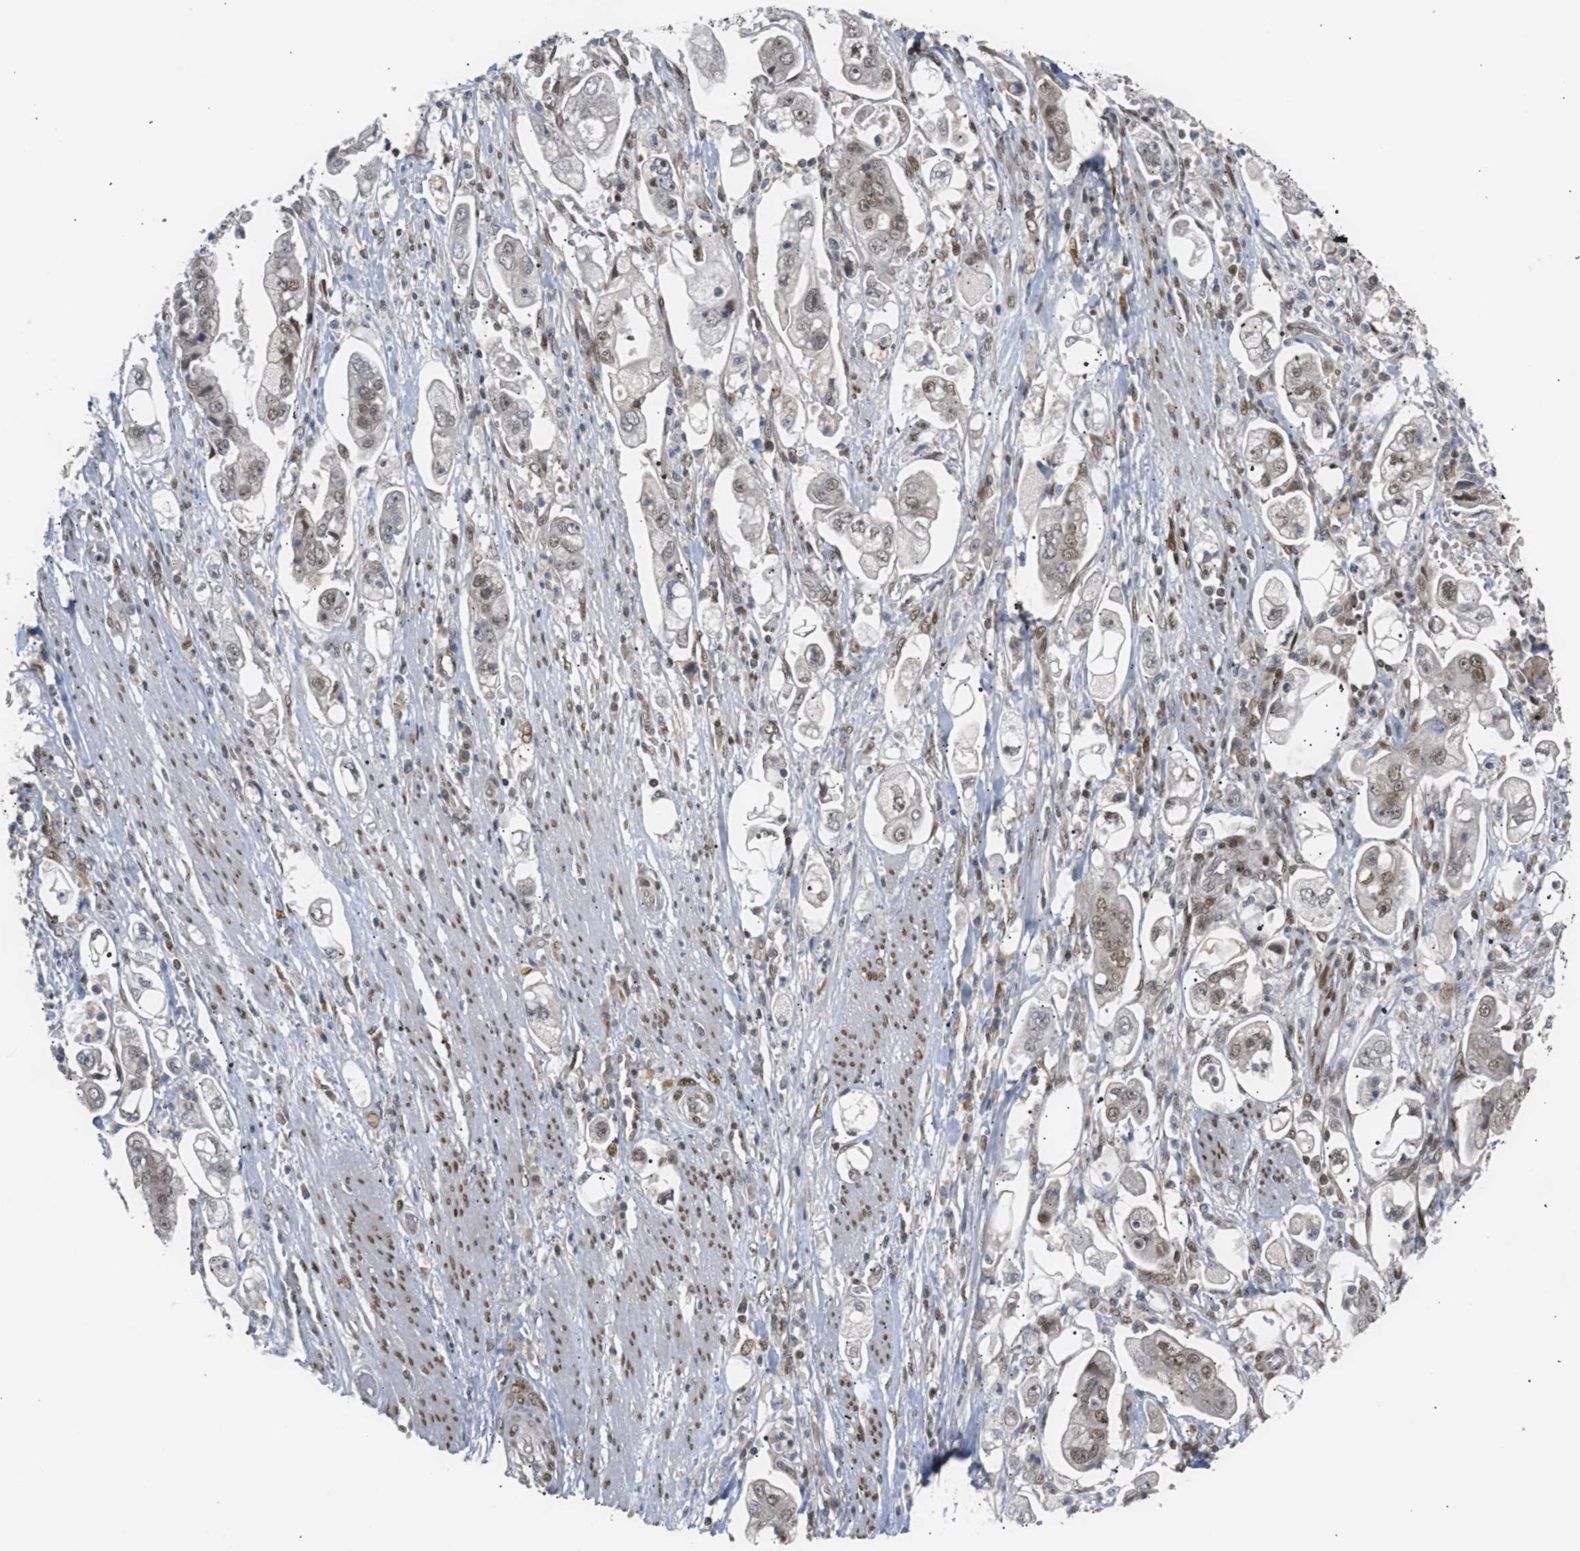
{"staining": {"intensity": "weak", "quantity": ">75%", "location": "nuclear"}, "tissue": "stomach cancer", "cell_type": "Tumor cells", "image_type": "cancer", "snomed": [{"axis": "morphology", "description": "Adenocarcinoma, NOS"}, {"axis": "topography", "description": "Stomach"}], "caption": "Stomach adenocarcinoma stained with DAB (3,3'-diaminobenzidine) immunohistochemistry (IHC) reveals low levels of weak nuclear staining in approximately >75% of tumor cells.", "gene": "SSBP2", "patient": {"sex": "male", "age": 62}}